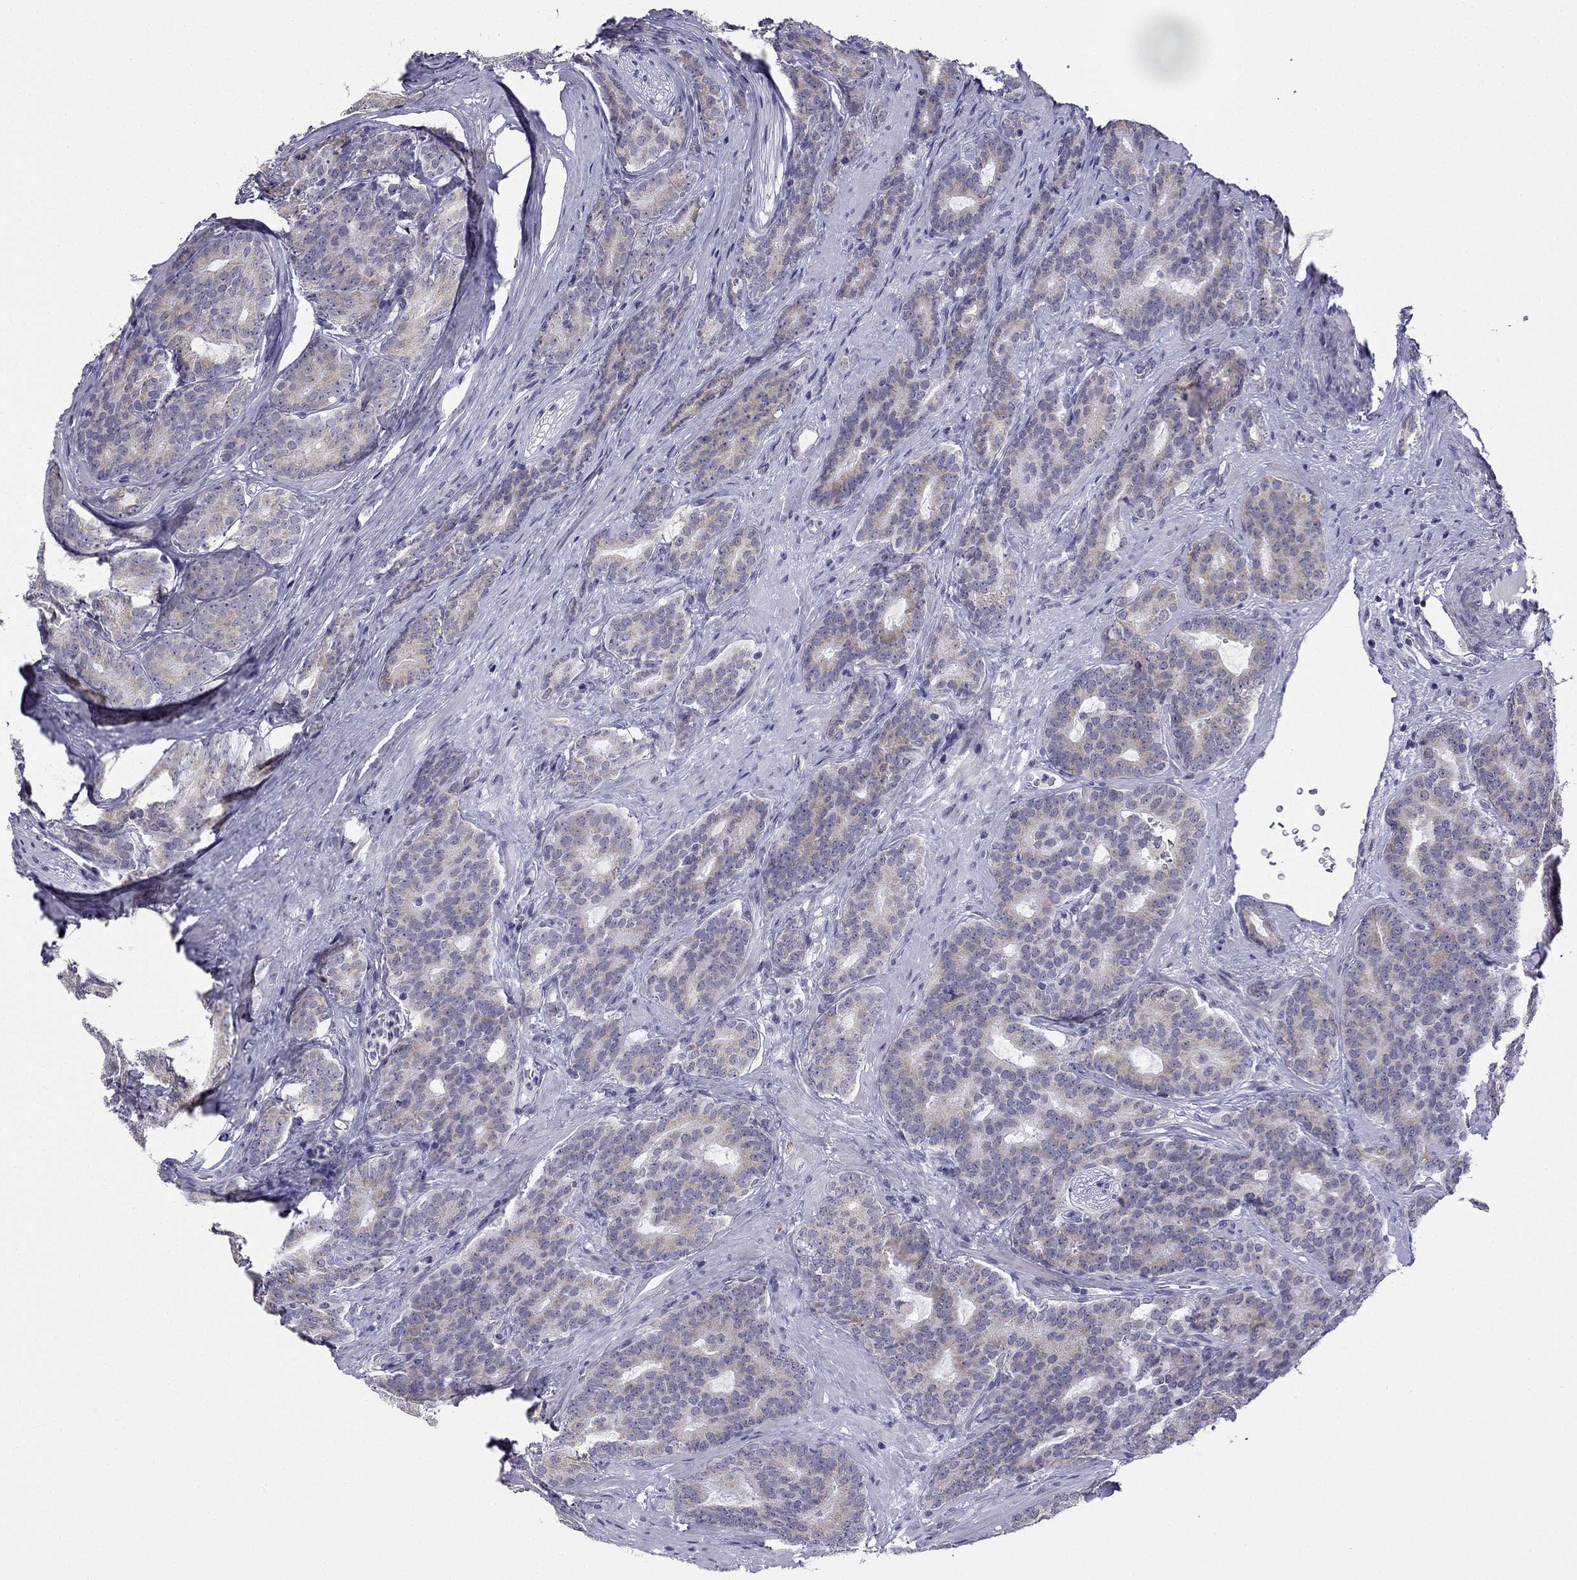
{"staining": {"intensity": "weak", "quantity": ">75%", "location": "cytoplasmic/membranous"}, "tissue": "prostate cancer", "cell_type": "Tumor cells", "image_type": "cancer", "snomed": [{"axis": "morphology", "description": "Adenocarcinoma, NOS"}, {"axis": "topography", "description": "Prostate"}], "caption": "Protein staining of prostate adenocarcinoma tissue reveals weak cytoplasmic/membranous positivity in about >75% of tumor cells. (Brightfield microscopy of DAB IHC at high magnification).", "gene": "C5orf49", "patient": {"sex": "male", "age": 71}}